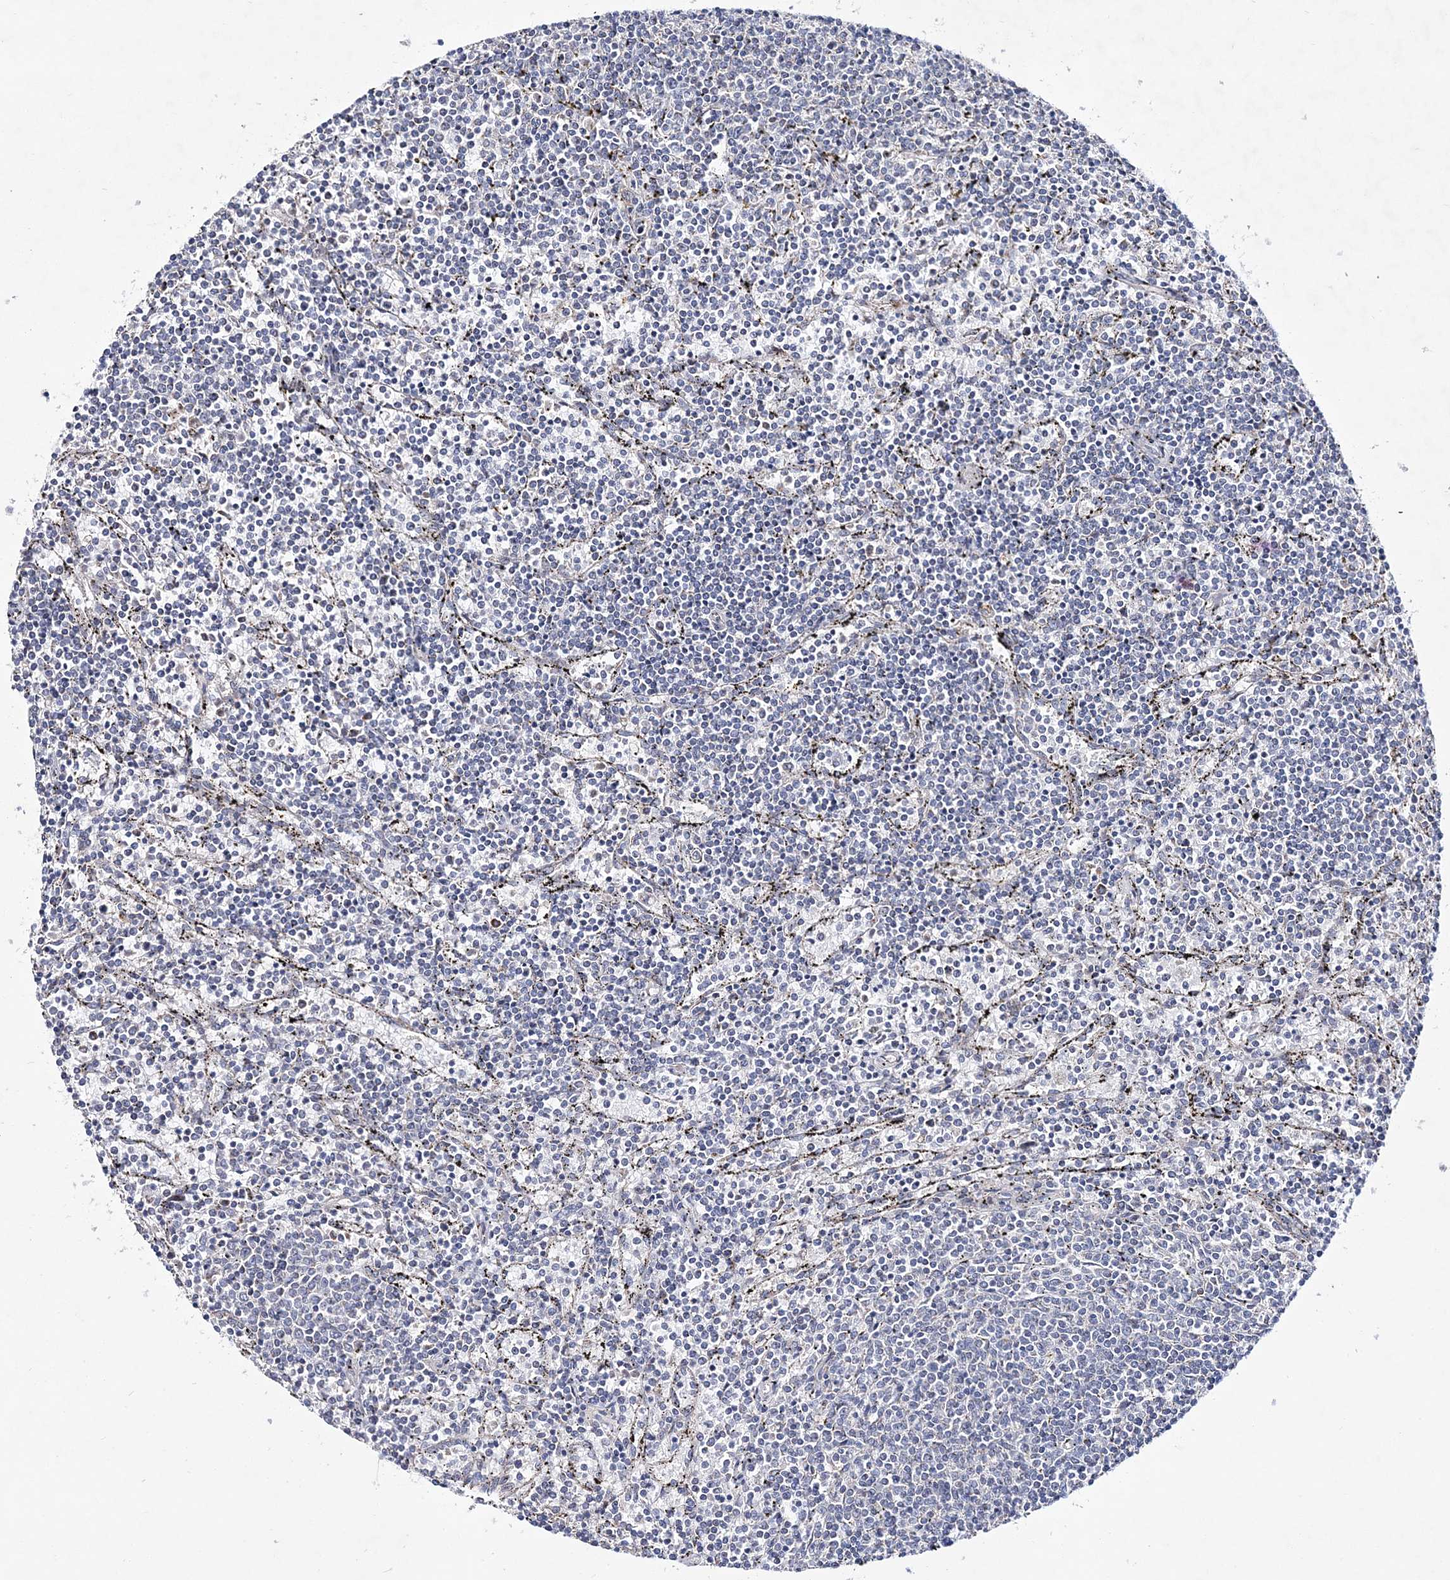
{"staining": {"intensity": "negative", "quantity": "none", "location": "none"}, "tissue": "lymphoma", "cell_type": "Tumor cells", "image_type": "cancer", "snomed": [{"axis": "morphology", "description": "Malignant lymphoma, non-Hodgkin's type, Low grade"}, {"axis": "topography", "description": "Spleen"}], "caption": "Immunohistochemical staining of lymphoma displays no significant expression in tumor cells.", "gene": "ANO1", "patient": {"sex": "female", "age": 50}}